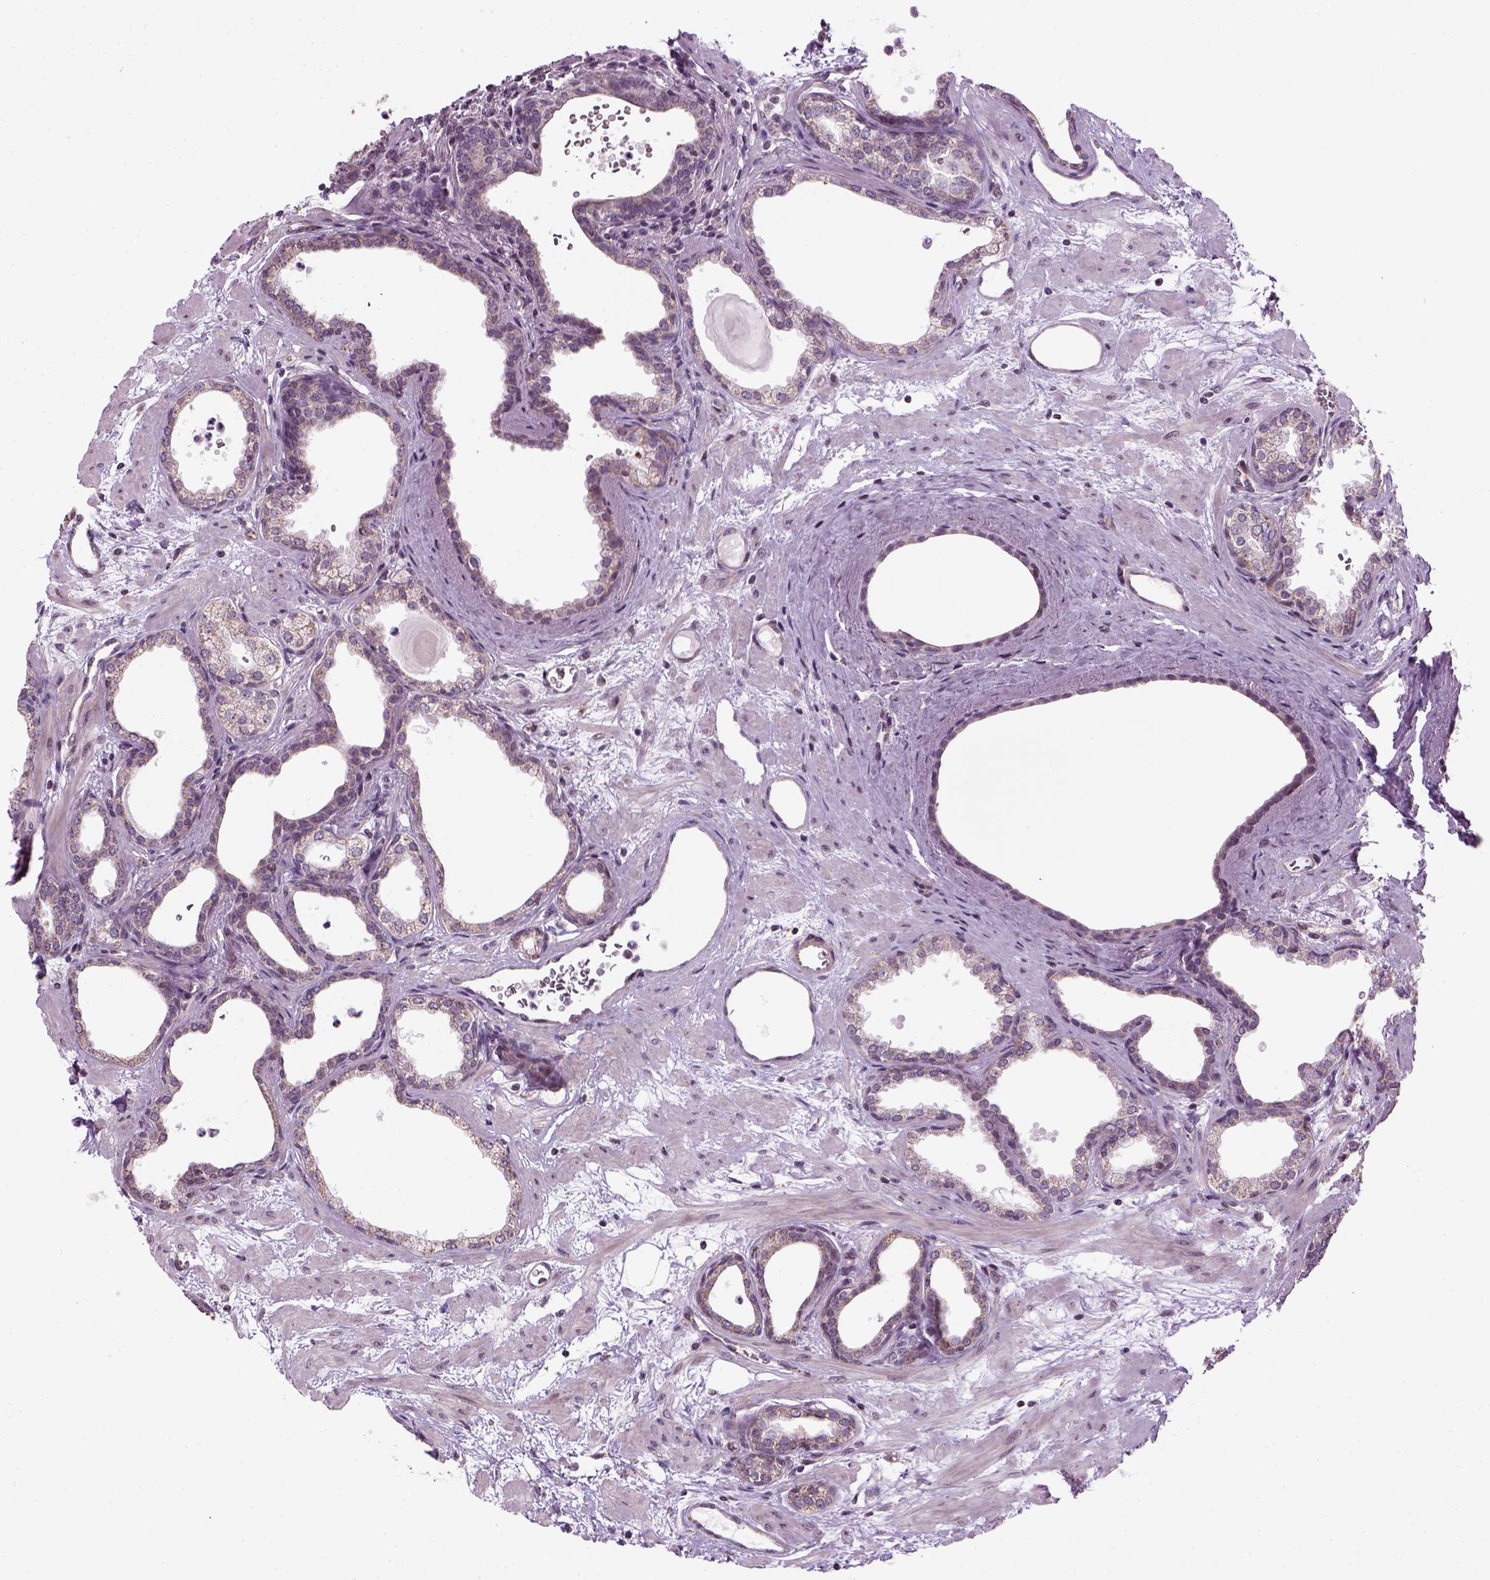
{"staining": {"intensity": "weak", "quantity": "25%-75%", "location": "cytoplasmic/membranous"}, "tissue": "prostate", "cell_type": "Glandular cells", "image_type": "normal", "snomed": [{"axis": "morphology", "description": "Normal tissue, NOS"}, {"axis": "topography", "description": "Prostate"}], "caption": "Weak cytoplasmic/membranous protein positivity is identified in about 25%-75% of glandular cells in prostate. (DAB IHC with brightfield microscopy, high magnification).", "gene": "XK", "patient": {"sex": "male", "age": 37}}